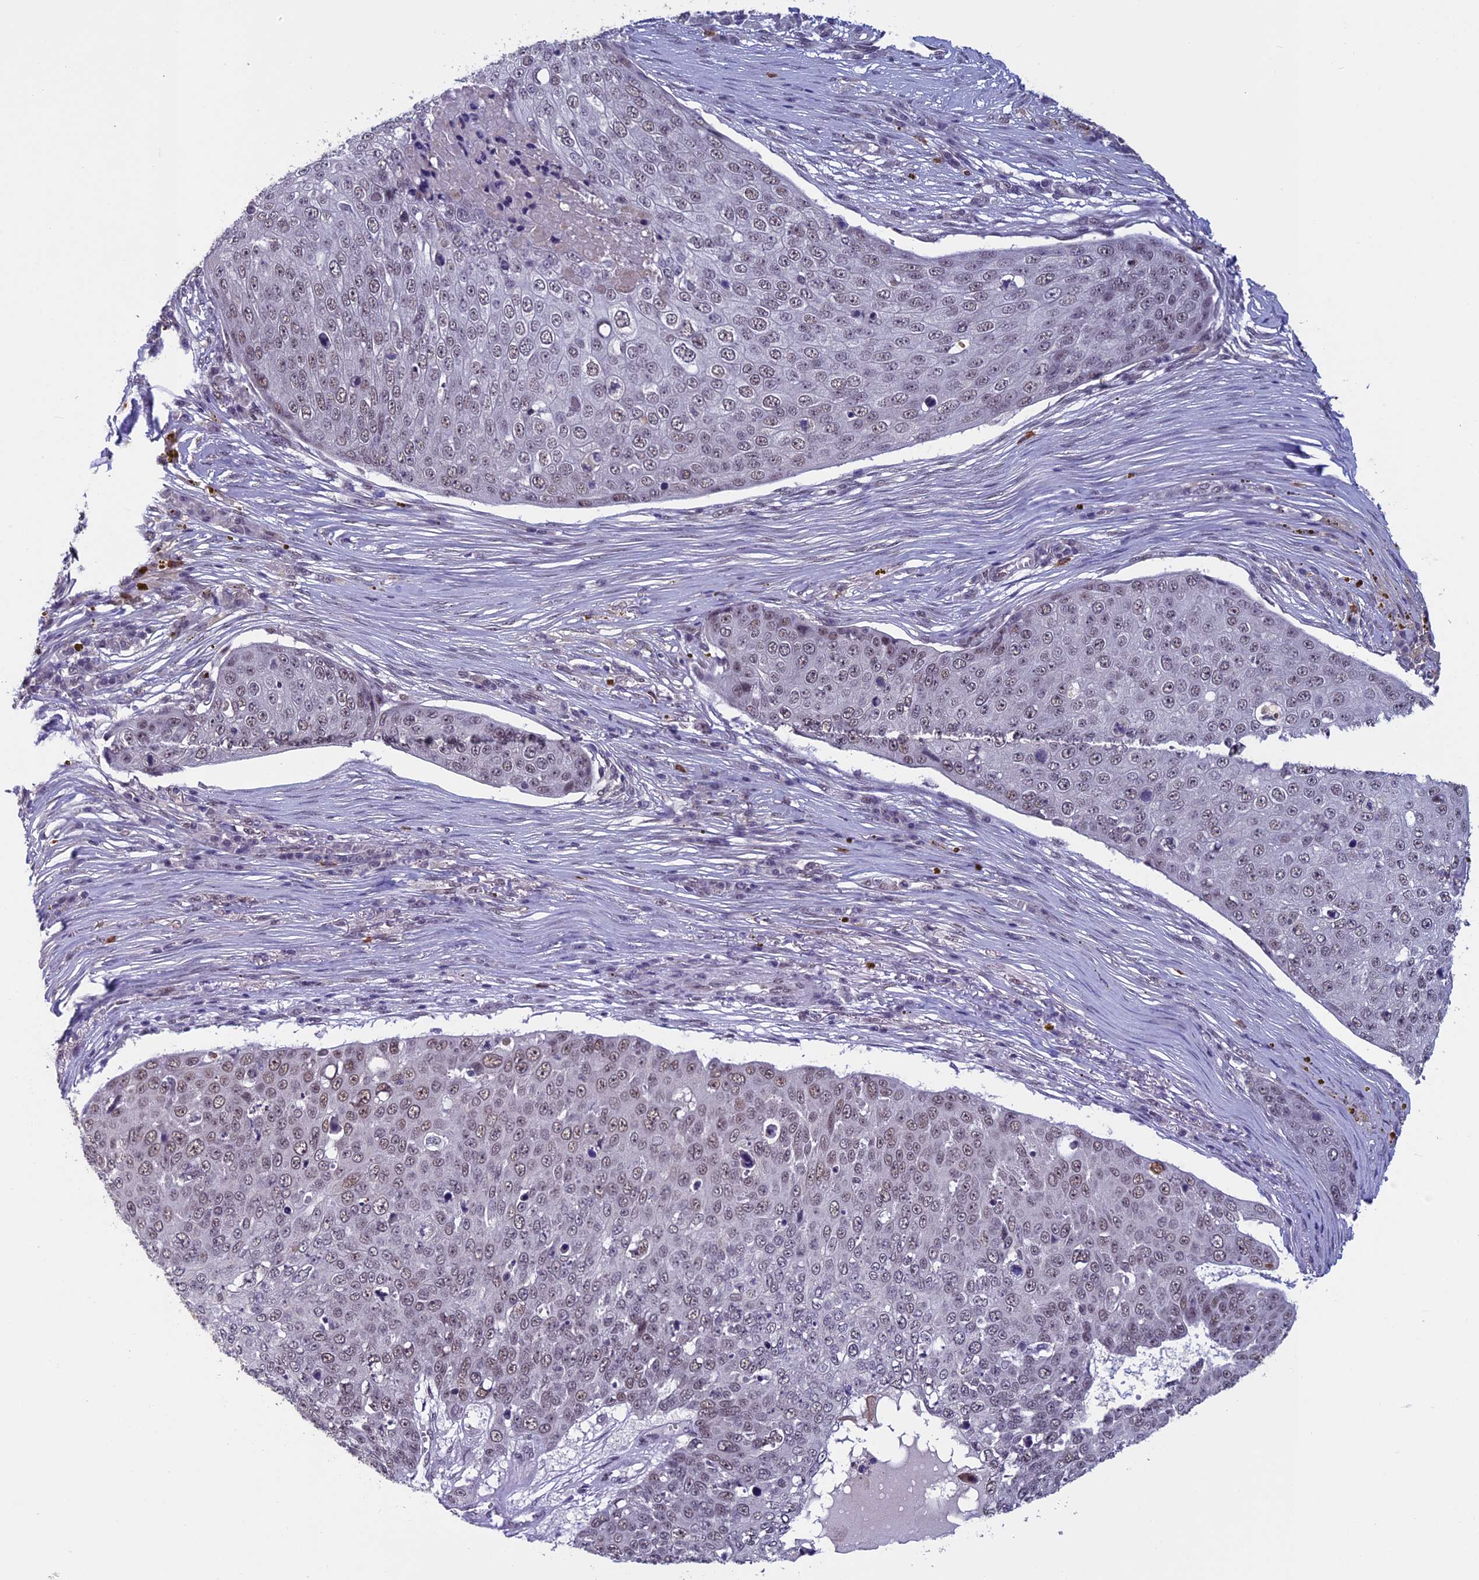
{"staining": {"intensity": "weak", "quantity": ">75%", "location": "nuclear"}, "tissue": "skin cancer", "cell_type": "Tumor cells", "image_type": "cancer", "snomed": [{"axis": "morphology", "description": "Squamous cell carcinoma, NOS"}, {"axis": "topography", "description": "Skin"}], "caption": "Immunohistochemistry histopathology image of skin cancer (squamous cell carcinoma) stained for a protein (brown), which exhibits low levels of weak nuclear expression in about >75% of tumor cells.", "gene": "RNF40", "patient": {"sex": "male", "age": 71}}